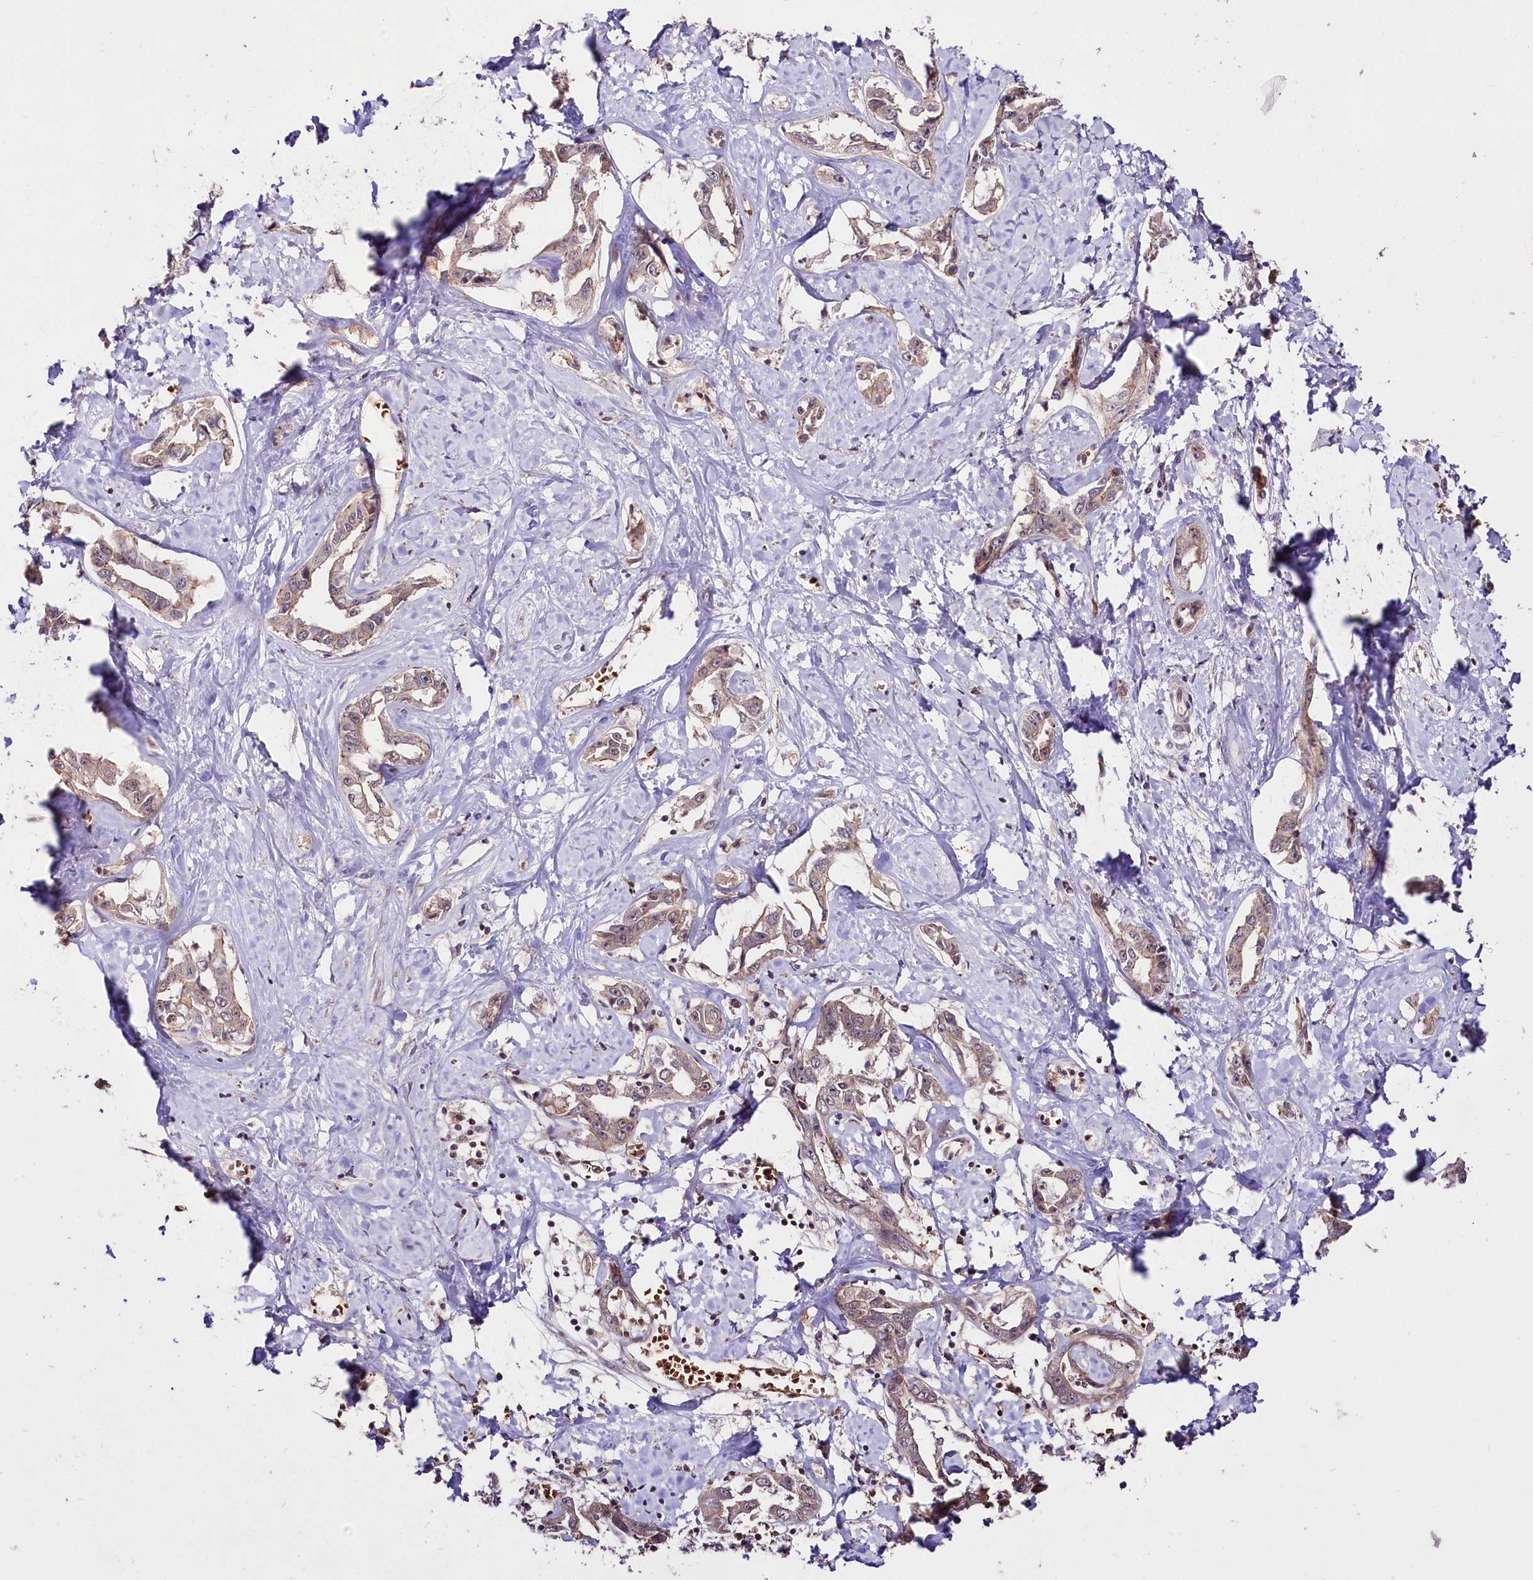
{"staining": {"intensity": "weak", "quantity": ">75%", "location": "cytoplasmic/membranous"}, "tissue": "liver cancer", "cell_type": "Tumor cells", "image_type": "cancer", "snomed": [{"axis": "morphology", "description": "Cholangiocarcinoma"}, {"axis": "topography", "description": "Liver"}], "caption": "DAB immunohistochemical staining of human cholangiocarcinoma (liver) displays weak cytoplasmic/membranous protein staining in about >75% of tumor cells.", "gene": "TAFAZZIN", "patient": {"sex": "male", "age": 59}}